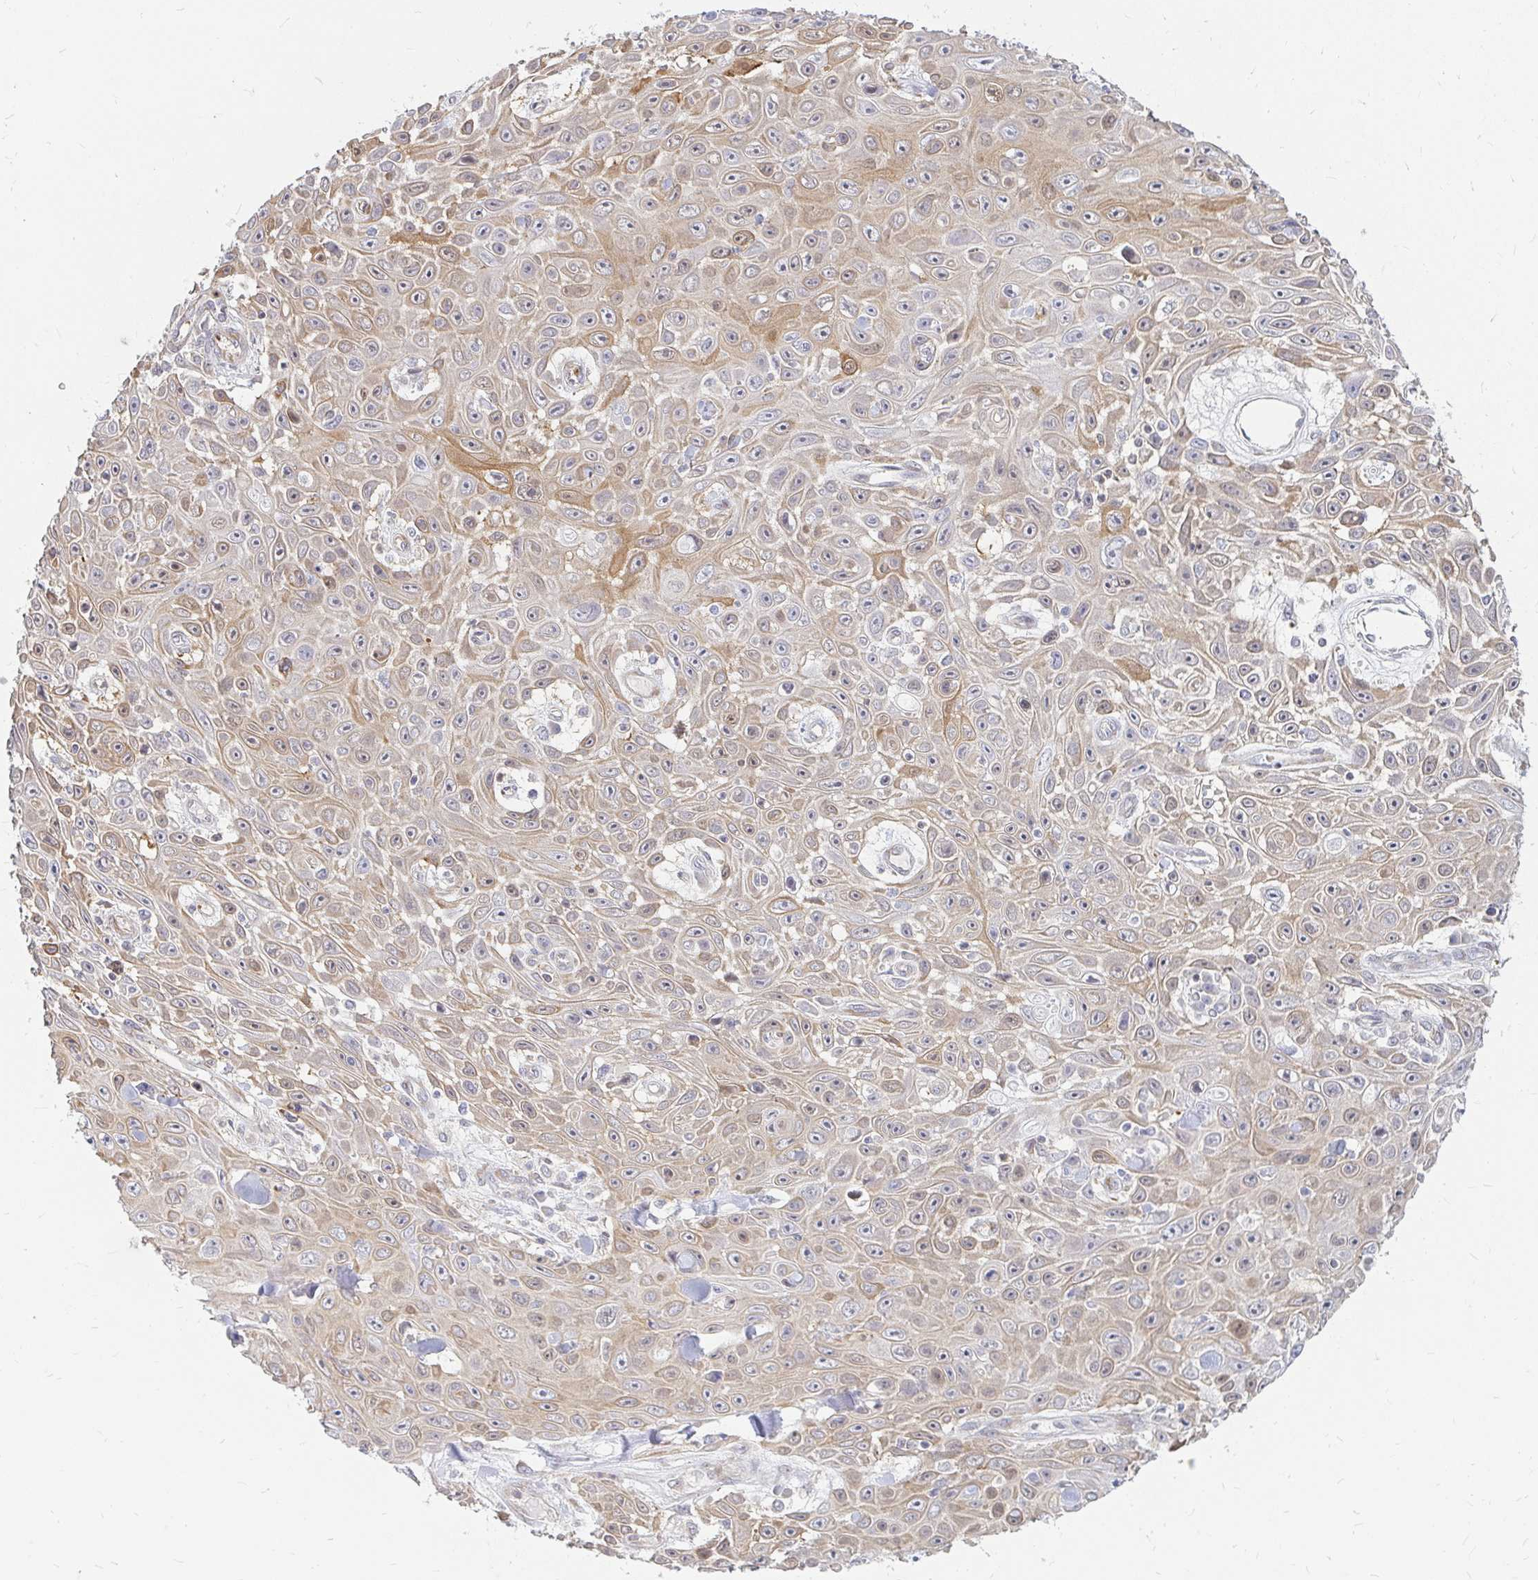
{"staining": {"intensity": "weak", "quantity": "25%-75%", "location": "cytoplasmic/membranous"}, "tissue": "skin cancer", "cell_type": "Tumor cells", "image_type": "cancer", "snomed": [{"axis": "morphology", "description": "Squamous cell carcinoma, NOS"}, {"axis": "topography", "description": "Skin"}], "caption": "A brown stain shows weak cytoplasmic/membranous expression of a protein in squamous cell carcinoma (skin) tumor cells.", "gene": "CAST", "patient": {"sex": "male", "age": 82}}